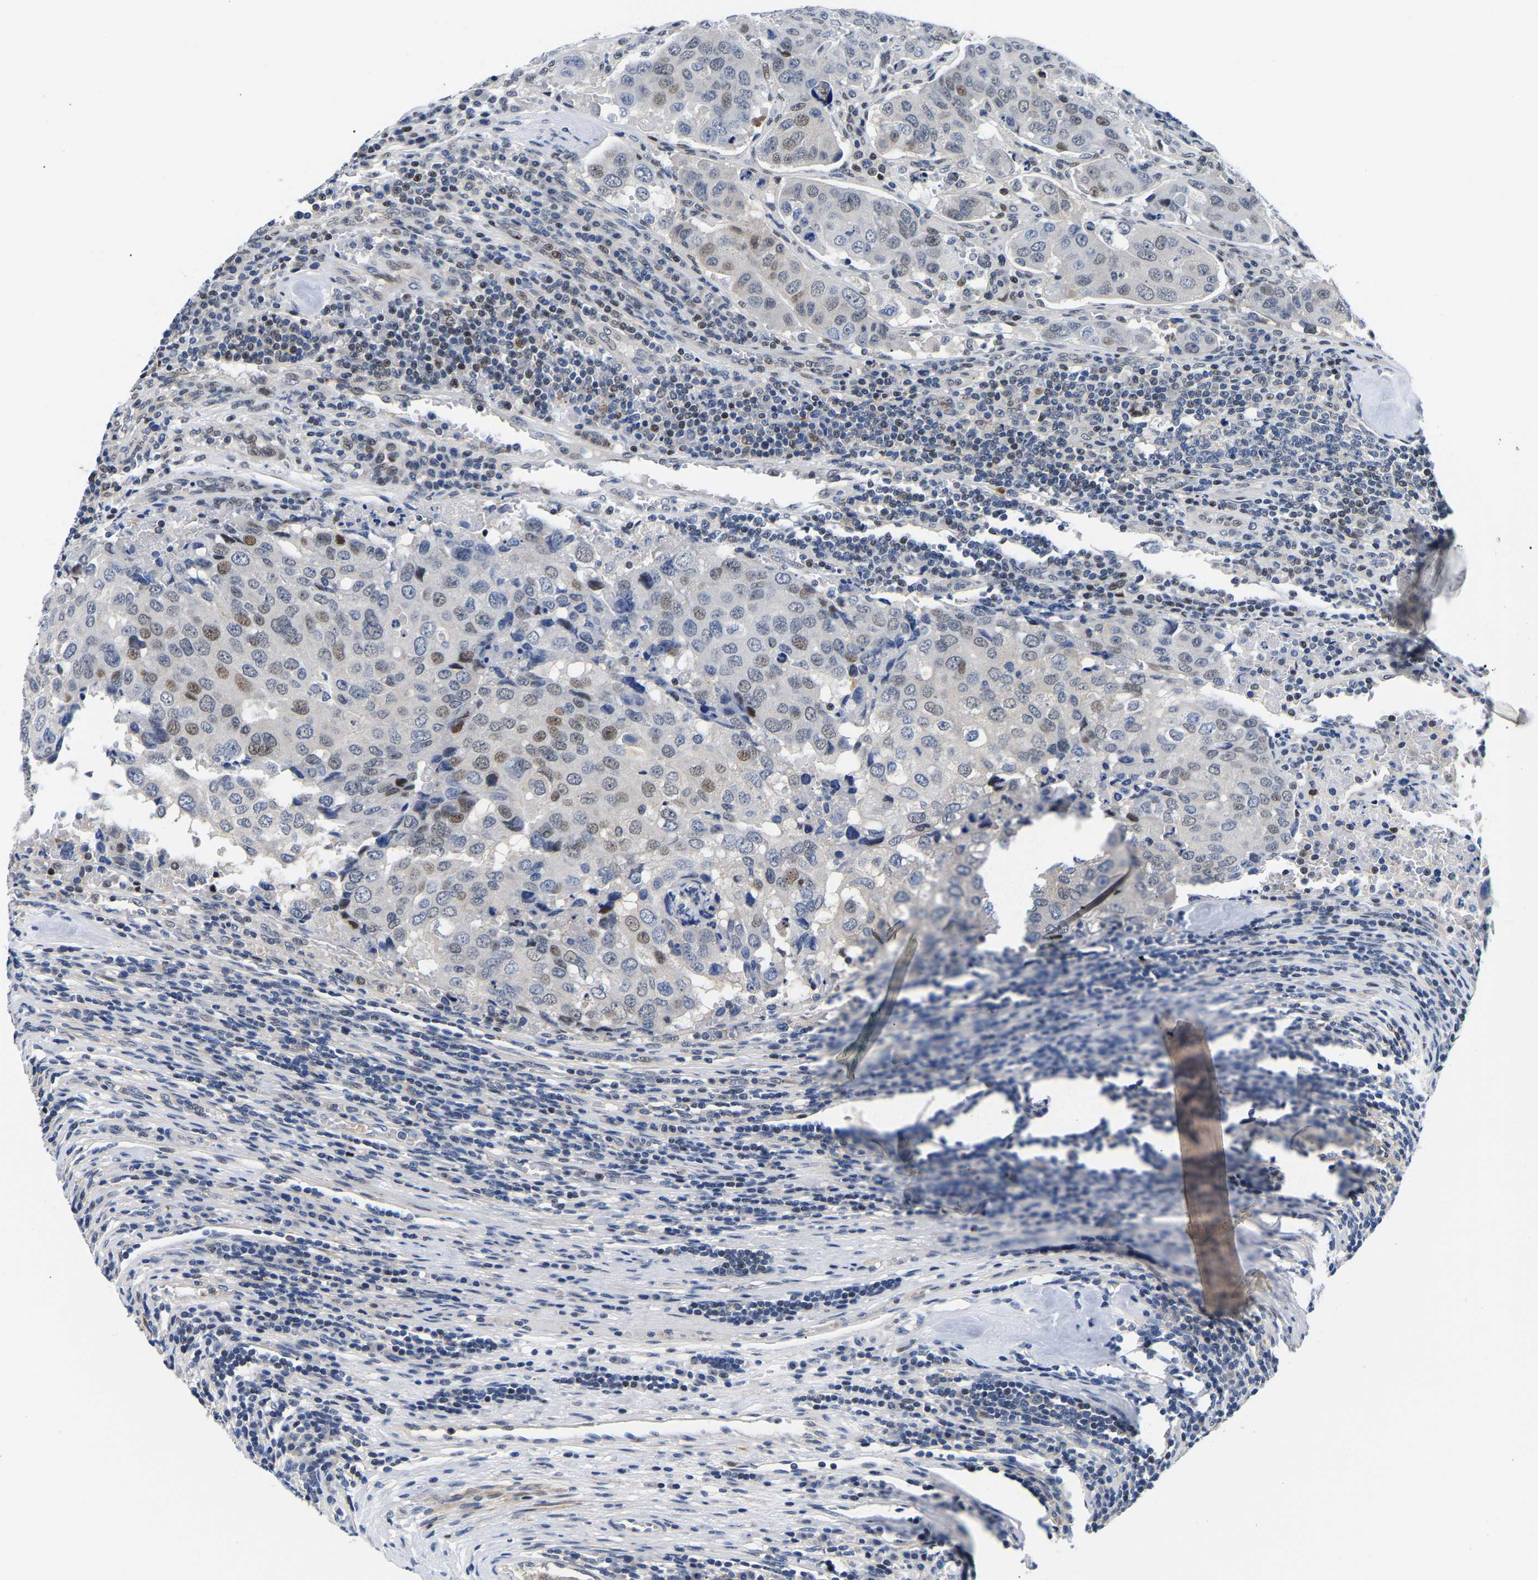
{"staining": {"intensity": "weak", "quantity": "<25%", "location": "nuclear"}, "tissue": "urothelial cancer", "cell_type": "Tumor cells", "image_type": "cancer", "snomed": [{"axis": "morphology", "description": "Urothelial carcinoma, High grade"}, {"axis": "topography", "description": "Lymph node"}, {"axis": "topography", "description": "Urinary bladder"}], "caption": "This is a micrograph of IHC staining of urothelial cancer, which shows no staining in tumor cells. The staining was performed using DAB to visualize the protein expression in brown, while the nuclei were stained in blue with hematoxylin (Magnification: 20x).", "gene": "PTRHD1", "patient": {"sex": "male", "age": 51}}